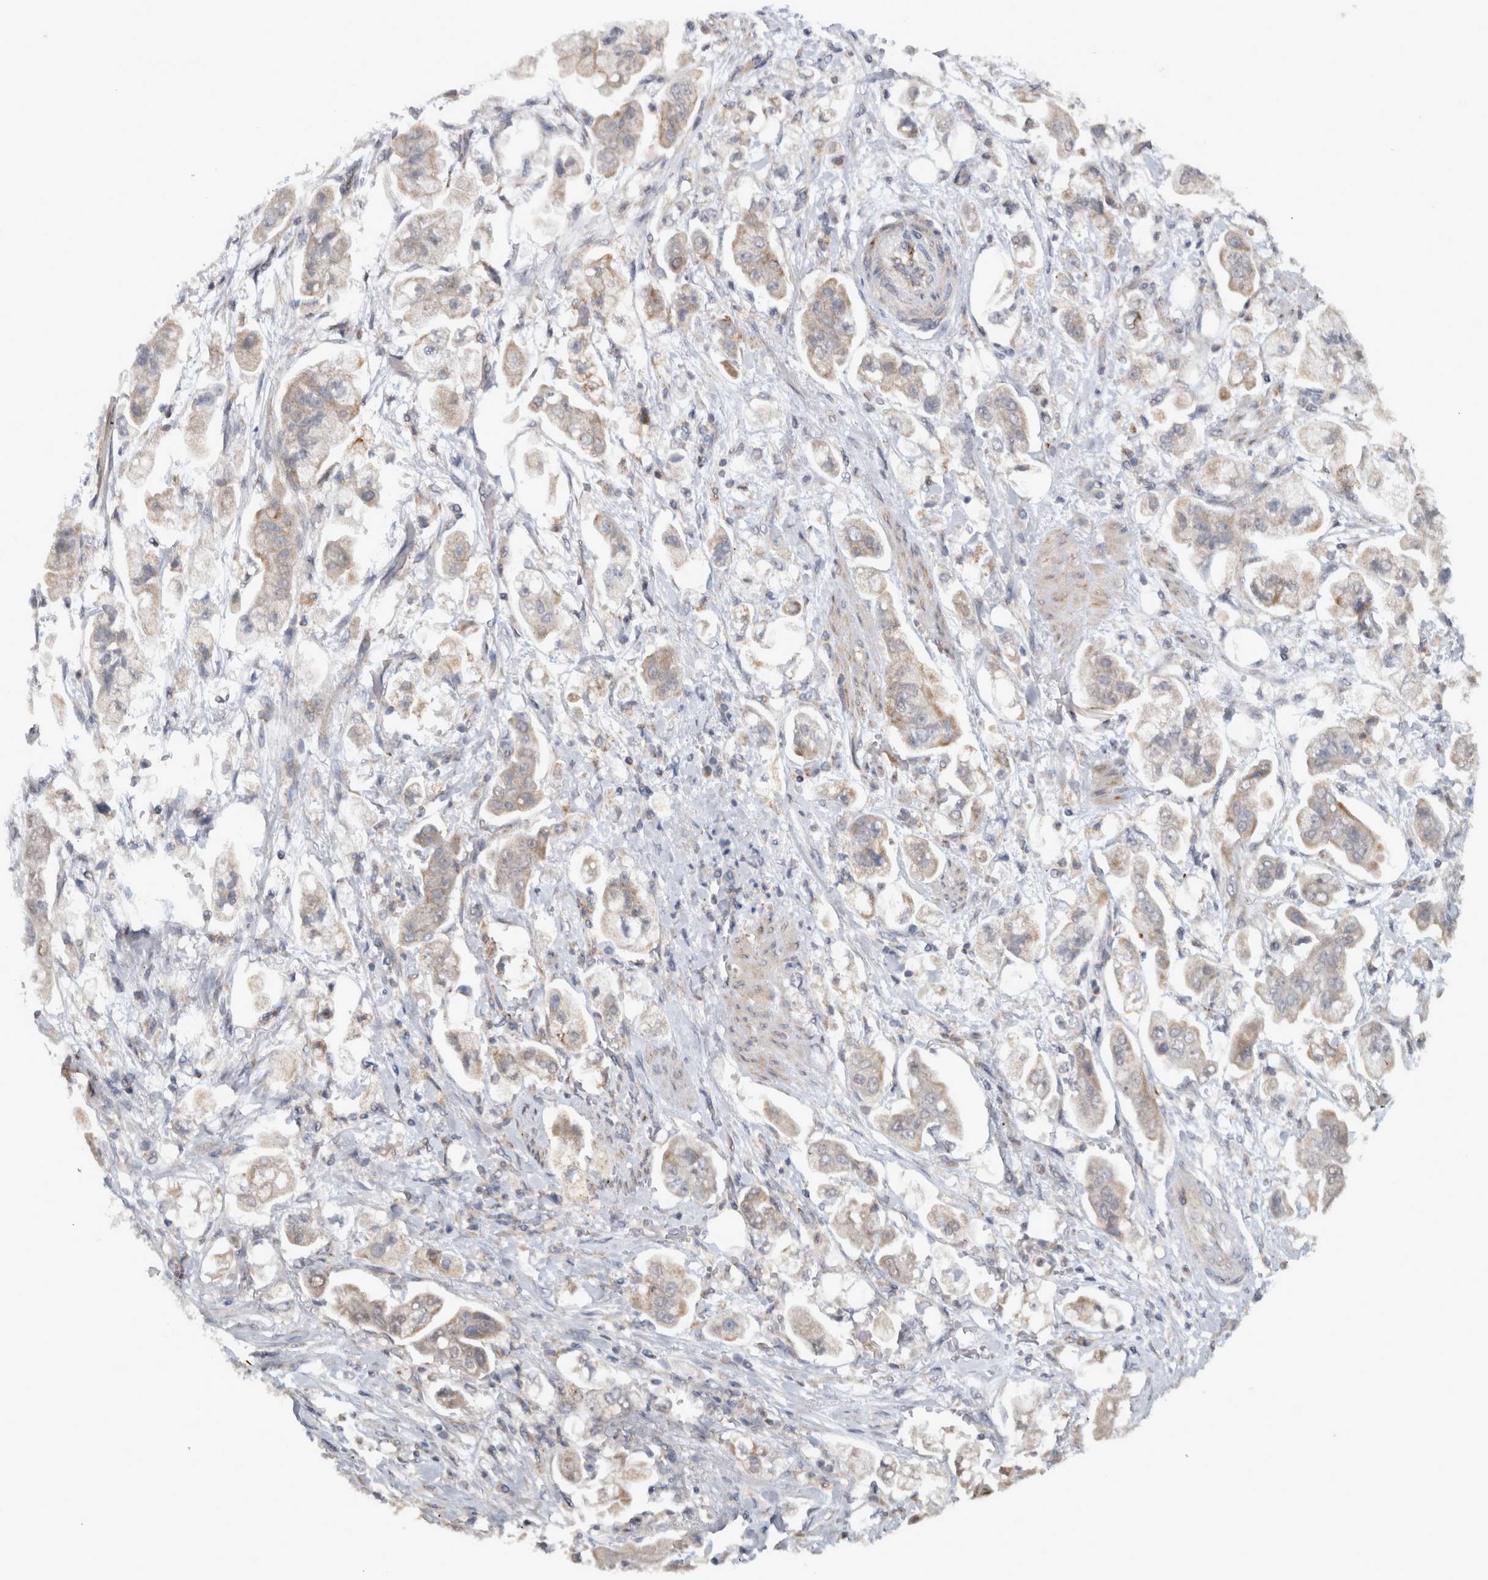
{"staining": {"intensity": "weak", "quantity": ">75%", "location": "cytoplasmic/membranous"}, "tissue": "stomach cancer", "cell_type": "Tumor cells", "image_type": "cancer", "snomed": [{"axis": "morphology", "description": "Adenocarcinoma, NOS"}, {"axis": "topography", "description": "Stomach"}], "caption": "Immunohistochemical staining of human stomach cancer reveals low levels of weak cytoplasmic/membranous staining in about >75% of tumor cells. (IHC, brightfield microscopy, high magnification).", "gene": "RAB18", "patient": {"sex": "male", "age": 62}}